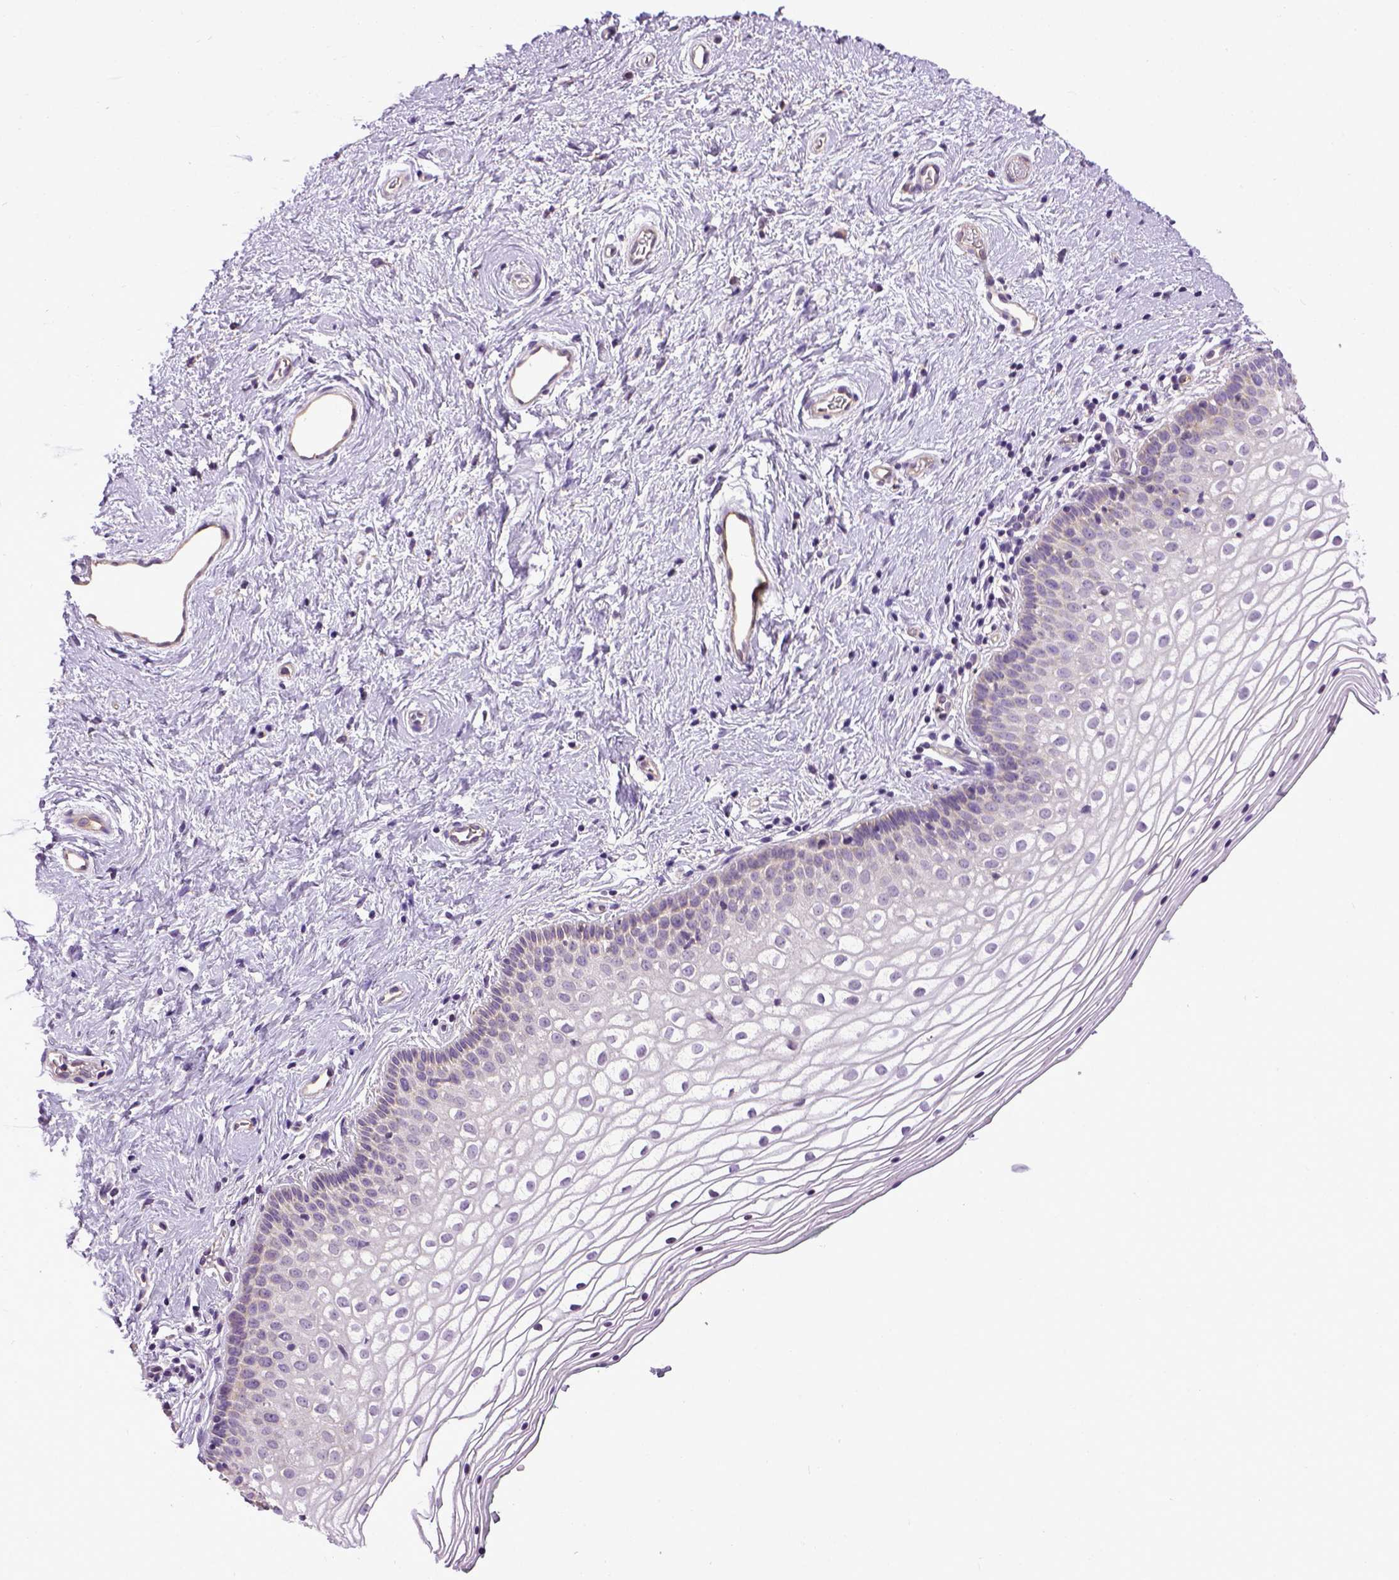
{"staining": {"intensity": "negative", "quantity": "none", "location": "none"}, "tissue": "vagina", "cell_type": "Squamous epithelial cells", "image_type": "normal", "snomed": [{"axis": "morphology", "description": "Normal tissue, NOS"}, {"axis": "topography", "description": "Vagina"}], "caption": "Micrograph shows no significant protein staining in squamous epithelial cells of unremarkable vagina.", "gene": "ENG", "patient": {"sex": "female", "age": 36}}